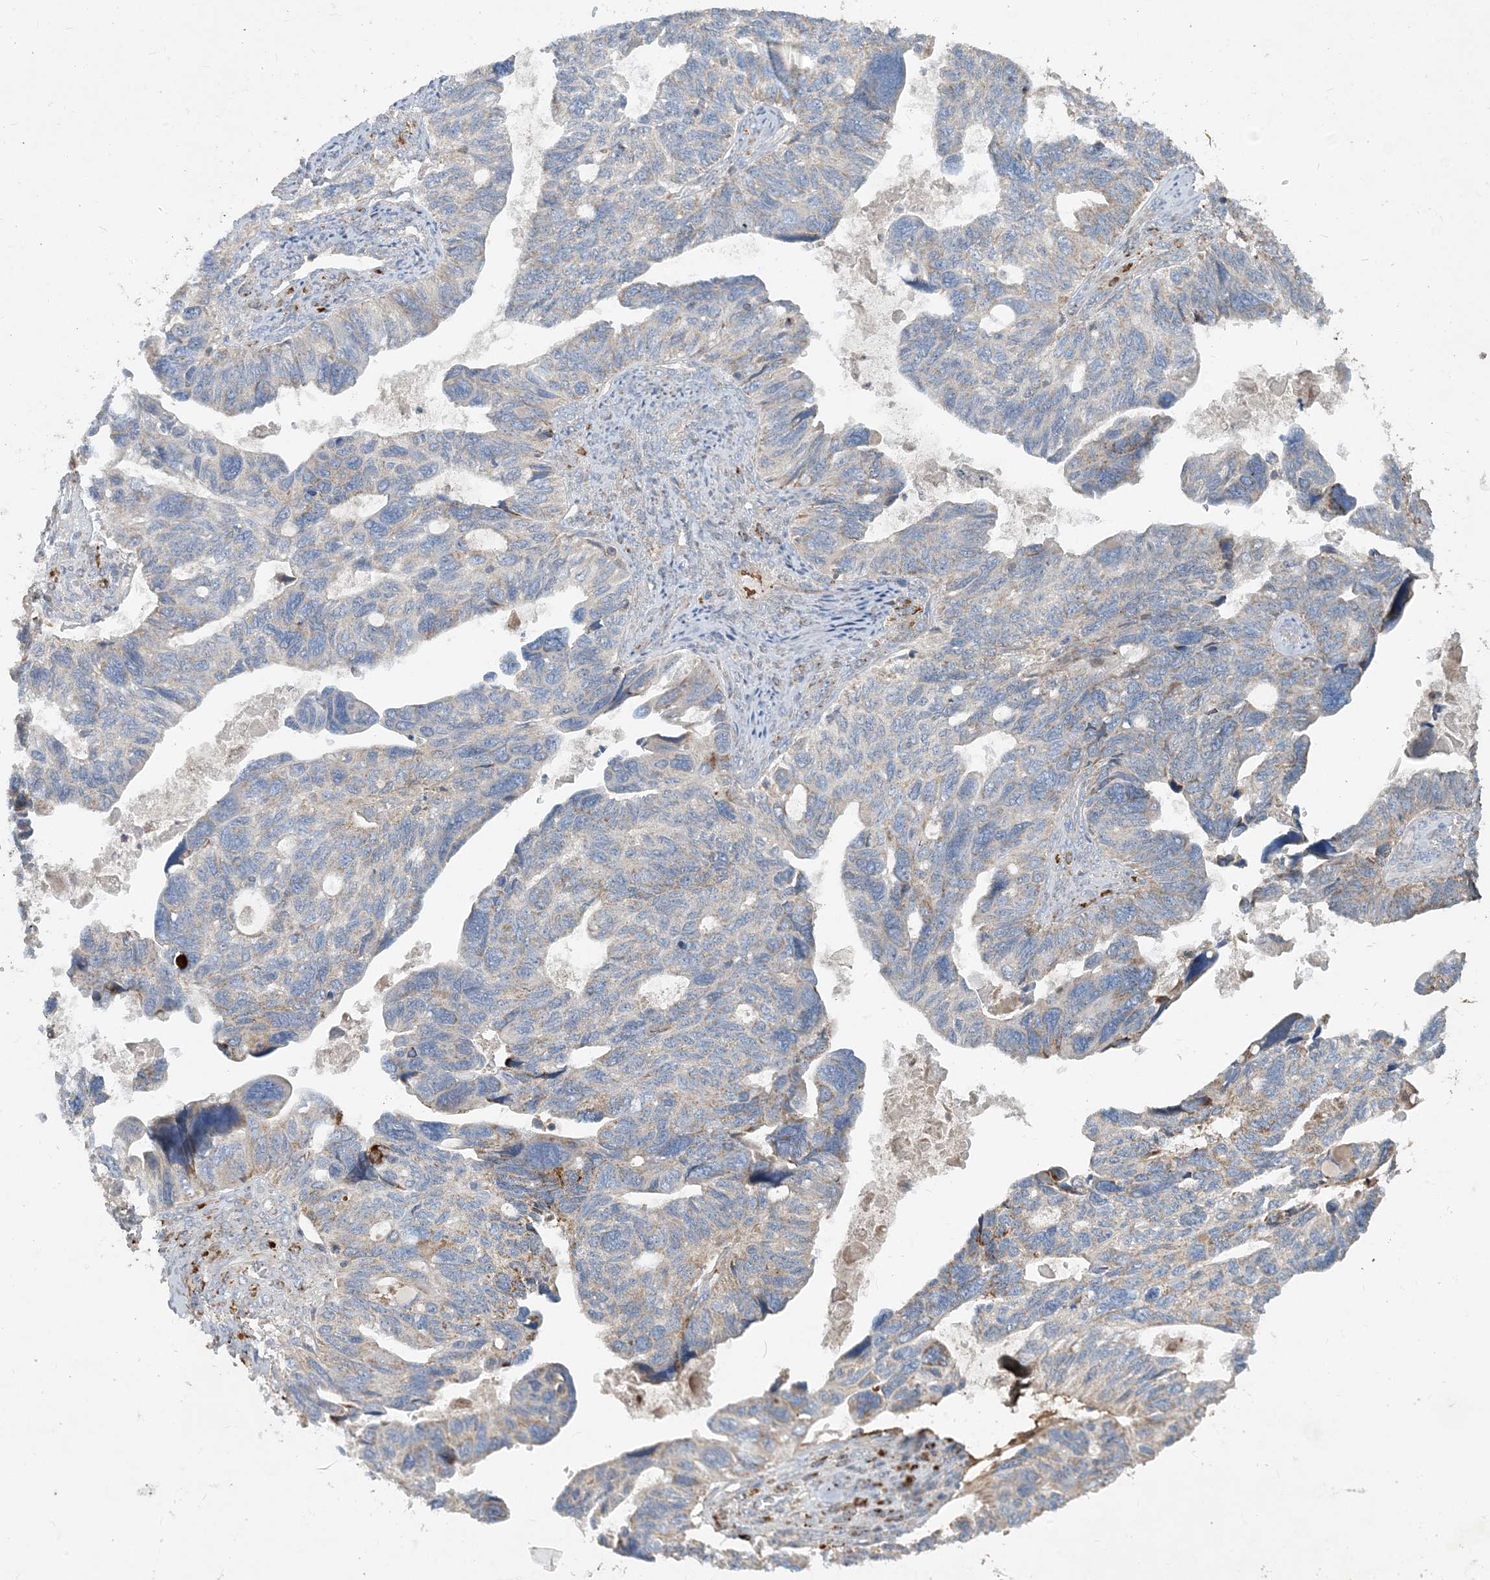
{"staining": {"intensity": "negative", "quantity": "none", "location": "none"}, "tissue": "ovarian cancer", "cell_type": "Tumor cells", "image_type": "cancer", "snomed": [{"axis": "morphology", "description": "Cystadenocarcinoma, serous, NOS"}, {"axis": "topography", "description": "Ovary"}], "caption": "High power microscopy histopathology image of an immunohistochemistry (IHC) histopathology image of ovarian cancer (serous cystadenocarcinoma), revealing no significant staining in tumor cells.", "gene": "ECHDC1", "patient": {"sex": "female", "age": 79}}